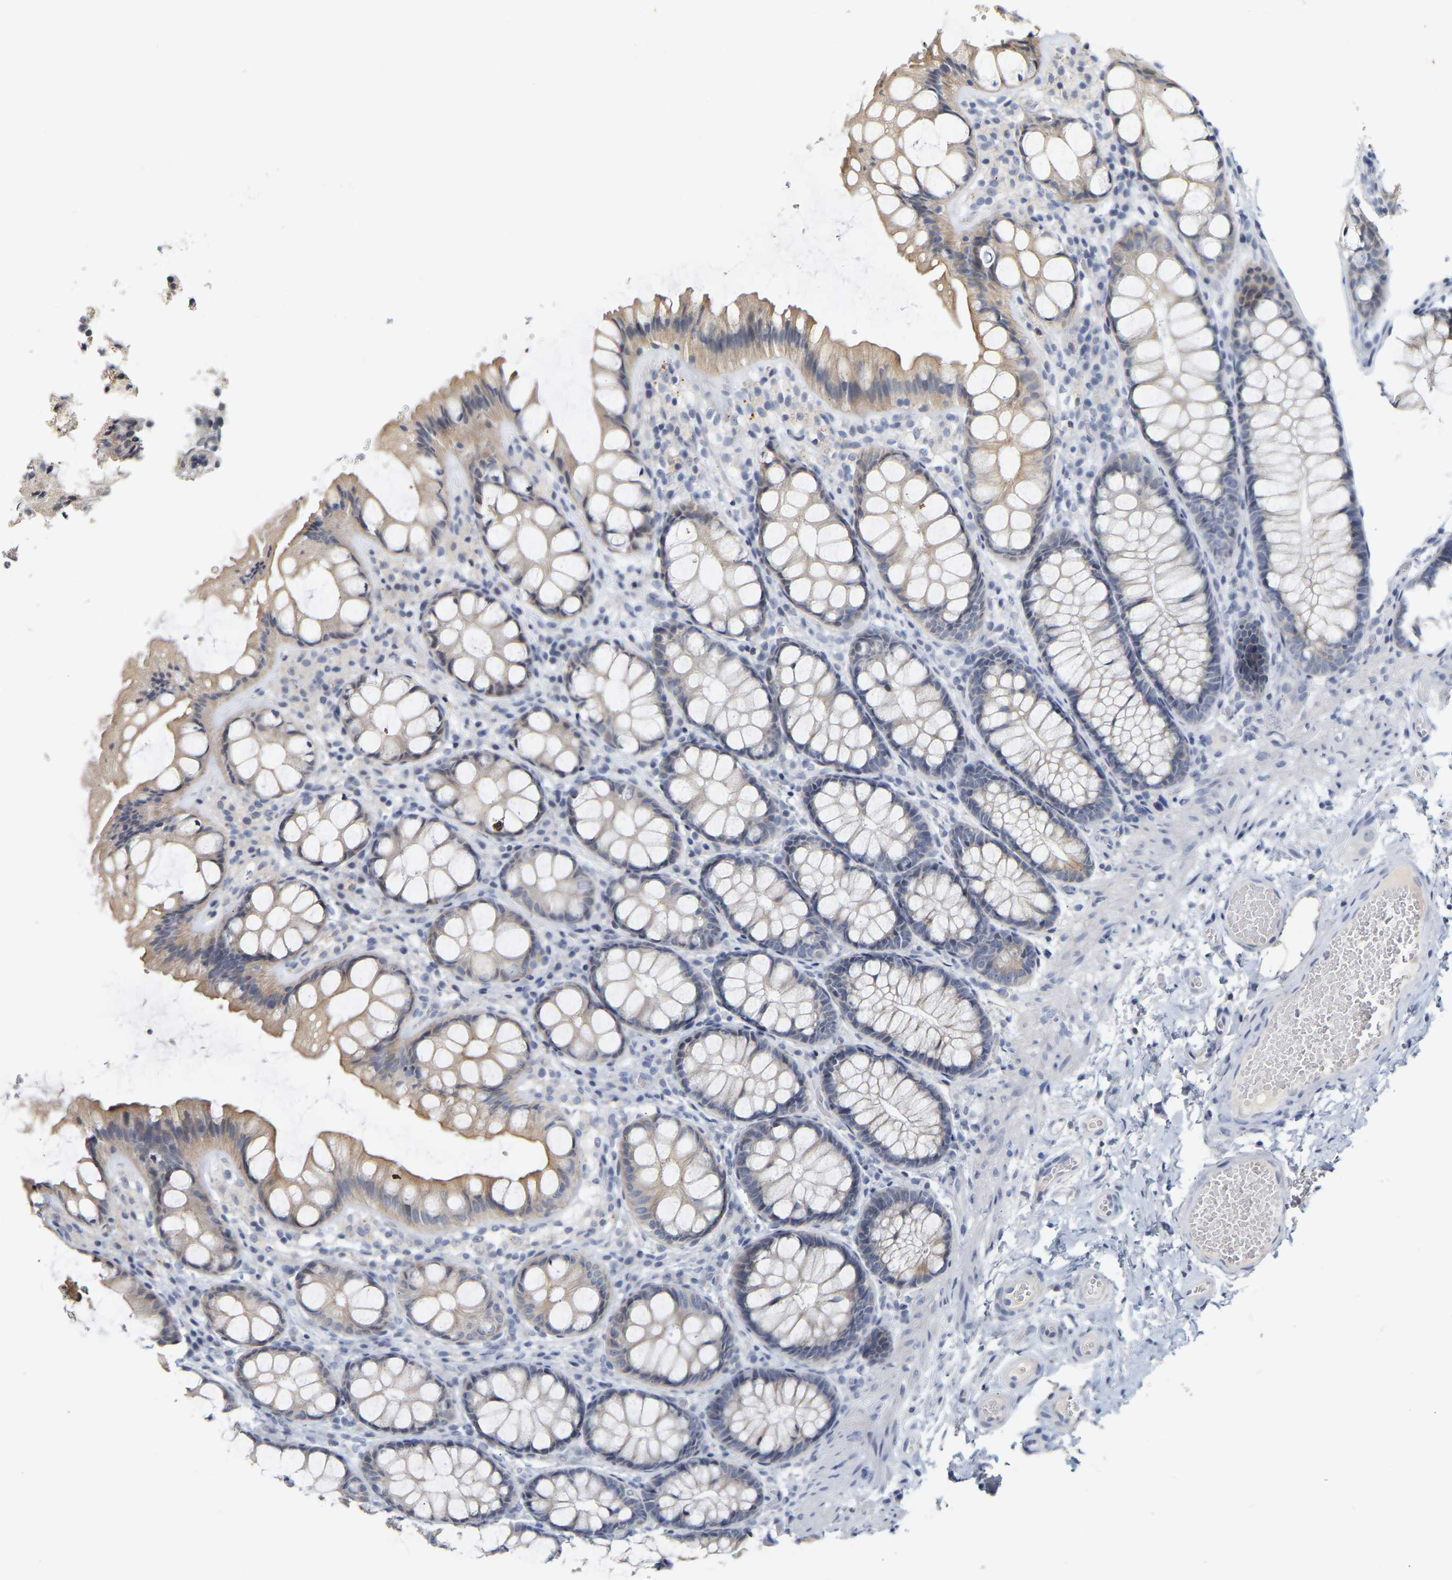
{"staining": {"intensity": "negative", "quantity": "none", "location": "none"}, "tissue": "colon", "cell_type": "Endothelial cells", "image_type": "normal", "snomed": [{"axis": "morphology", "description": "Normal tissue, NOS"}, {"axis": "topography", "description": "Colon"}], "caption": "A high-resolution histopathology image shows immunohistochemistry (IHC) staining of unremarkable colon, which exhibits no significant positivity in endothelial cells.", "gene": "KRT76", "patient": {"sex": "male", "age": 47}}